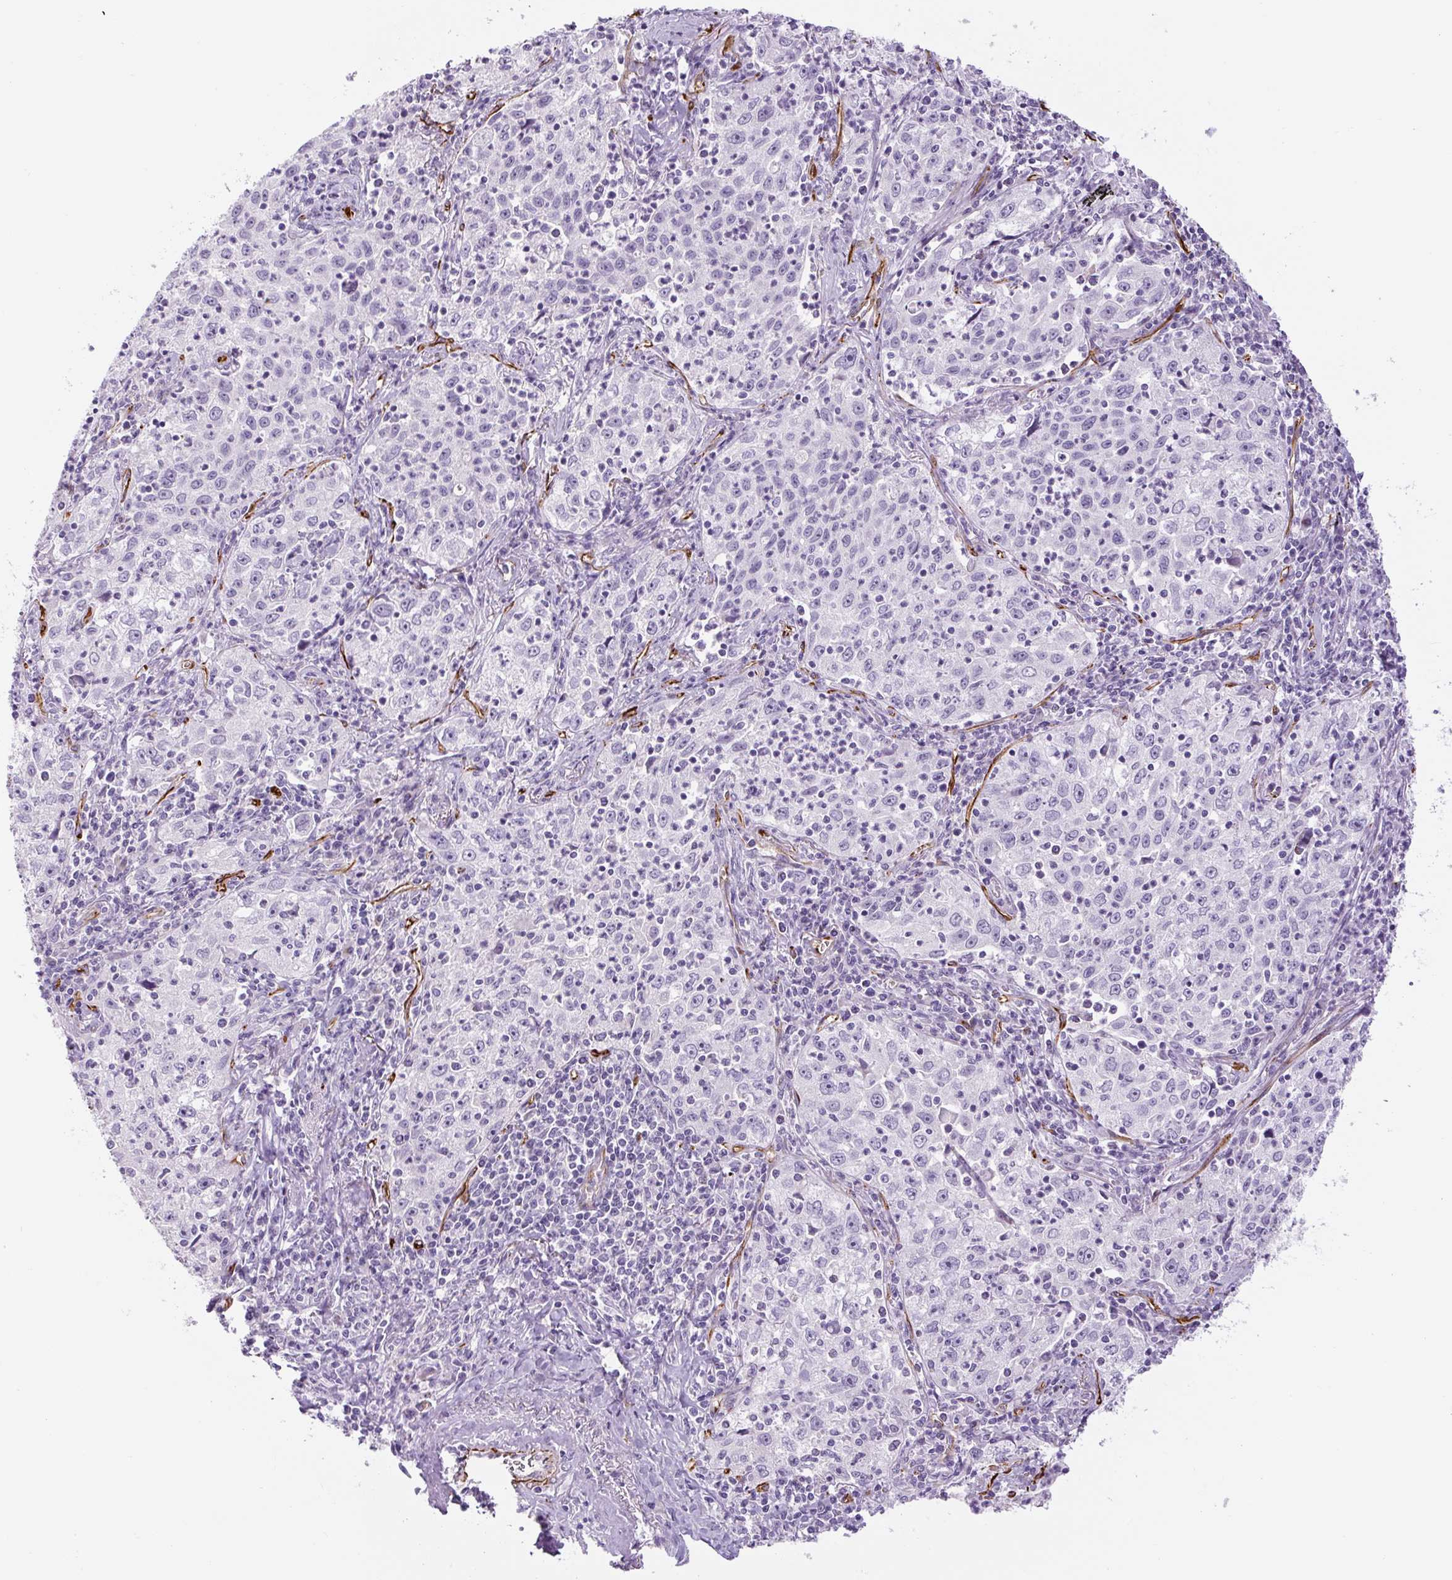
{"staining": {"intensity": "negative", "quantity": "none", "location": "none"}, "tissue": "lung cancer", "cell_type": "Tumor cells", "image_type": "cancer", "snomed": [{"axis": "morphology", "description": "Squamous cell carcinoma, NOS"}, {"axis": "topography", "description": "Lung"}], "caption": "Photomicrograph shows no significant protein staining in tumor cells of lung cancer.", "gene": "NES", "patient": {"sex": "male", "age": 71}}